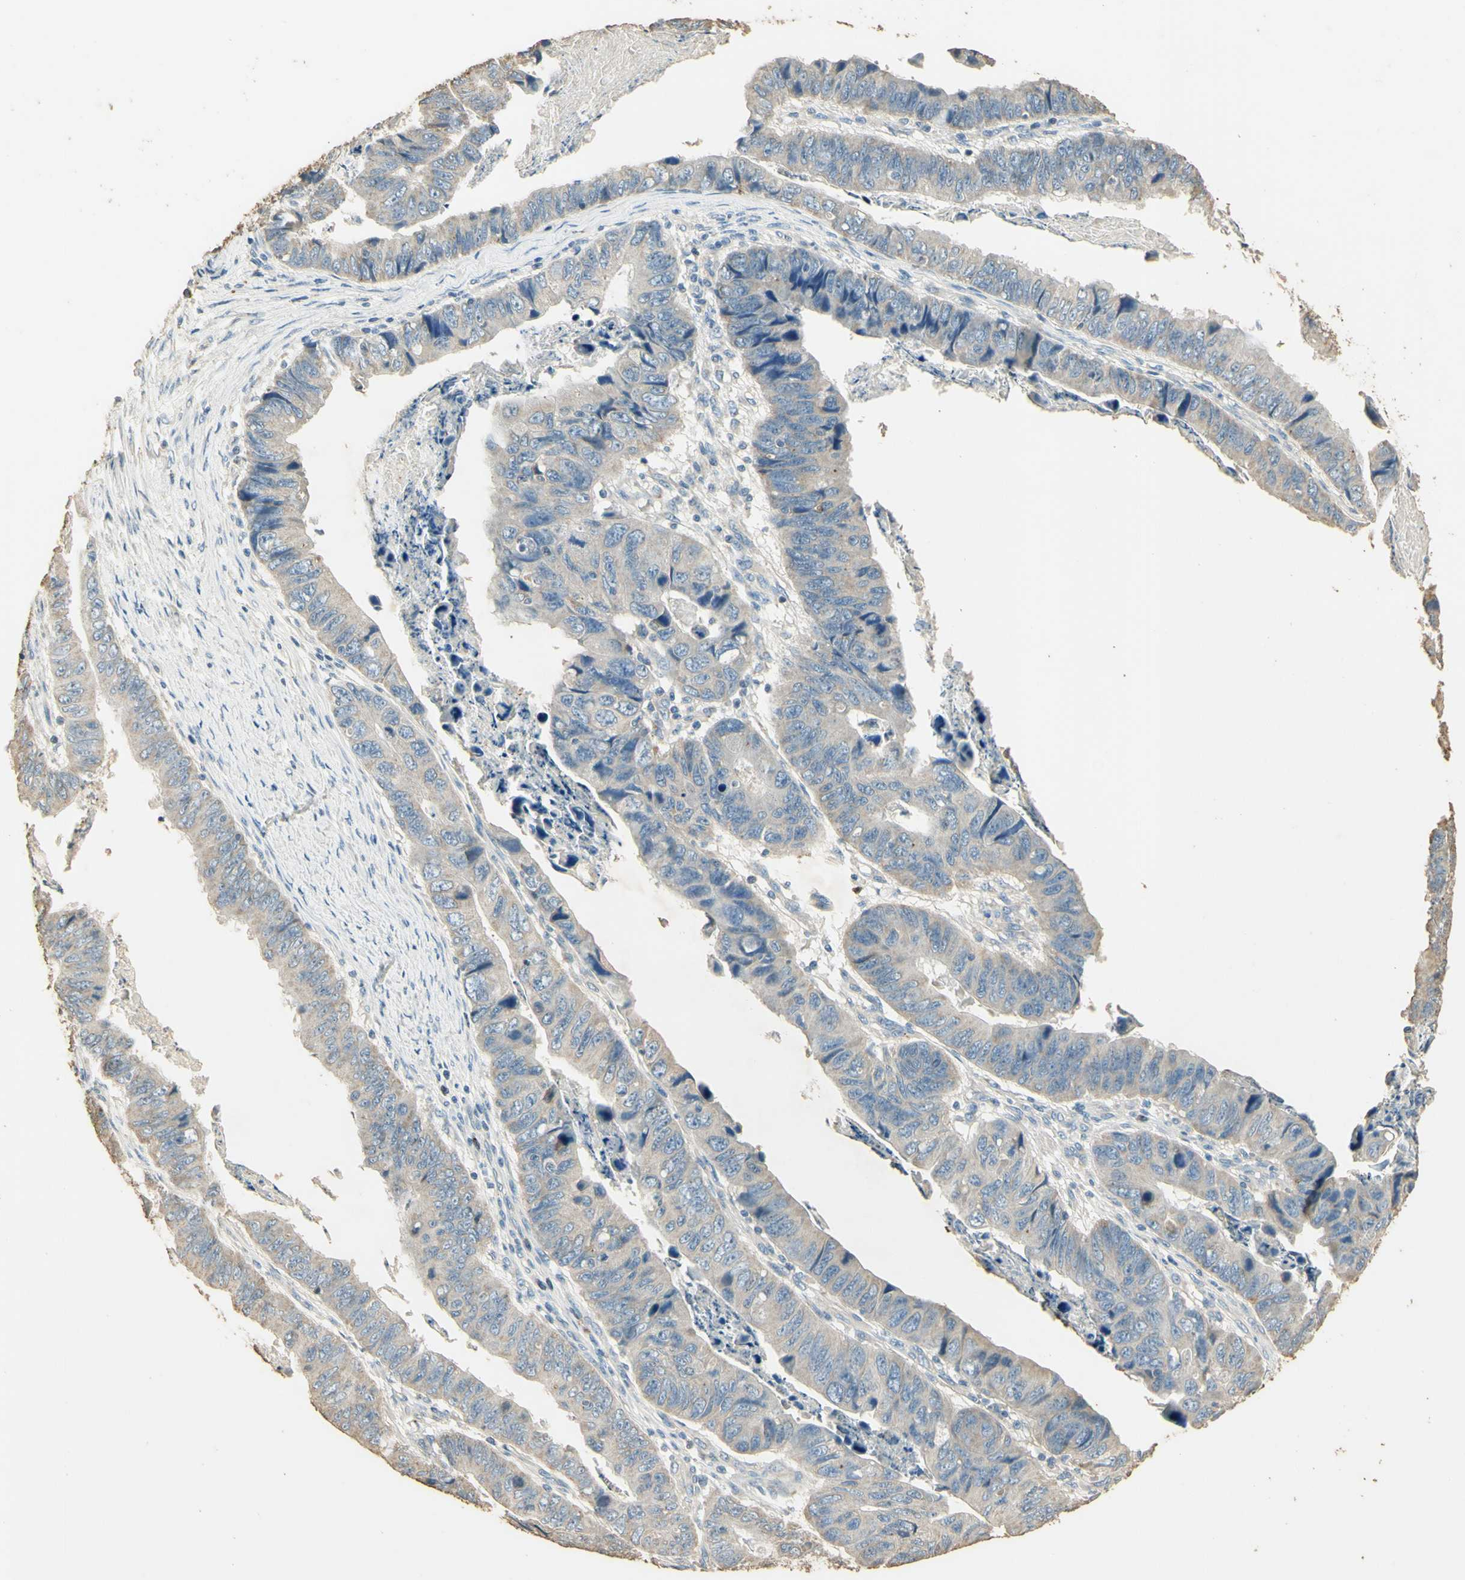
{"staining": {"intensity": "negative", "quantity": "none", "location": "none"}, "tissue": "stomach cancer", "cell_type": "Tumor cells", "image_type": "cancer", "snomed": [{"axis": "morphology", "description": "Adenocarcinoma, NOS"}, {"axis": "topography", "description": "Stomach, lower"}], "caption": "IHC of human stomach adenocarcinoma shows no expression in tumor cells.", "gene": "ARHGEF17", "patient": {"sex": "male", "age": 77}}